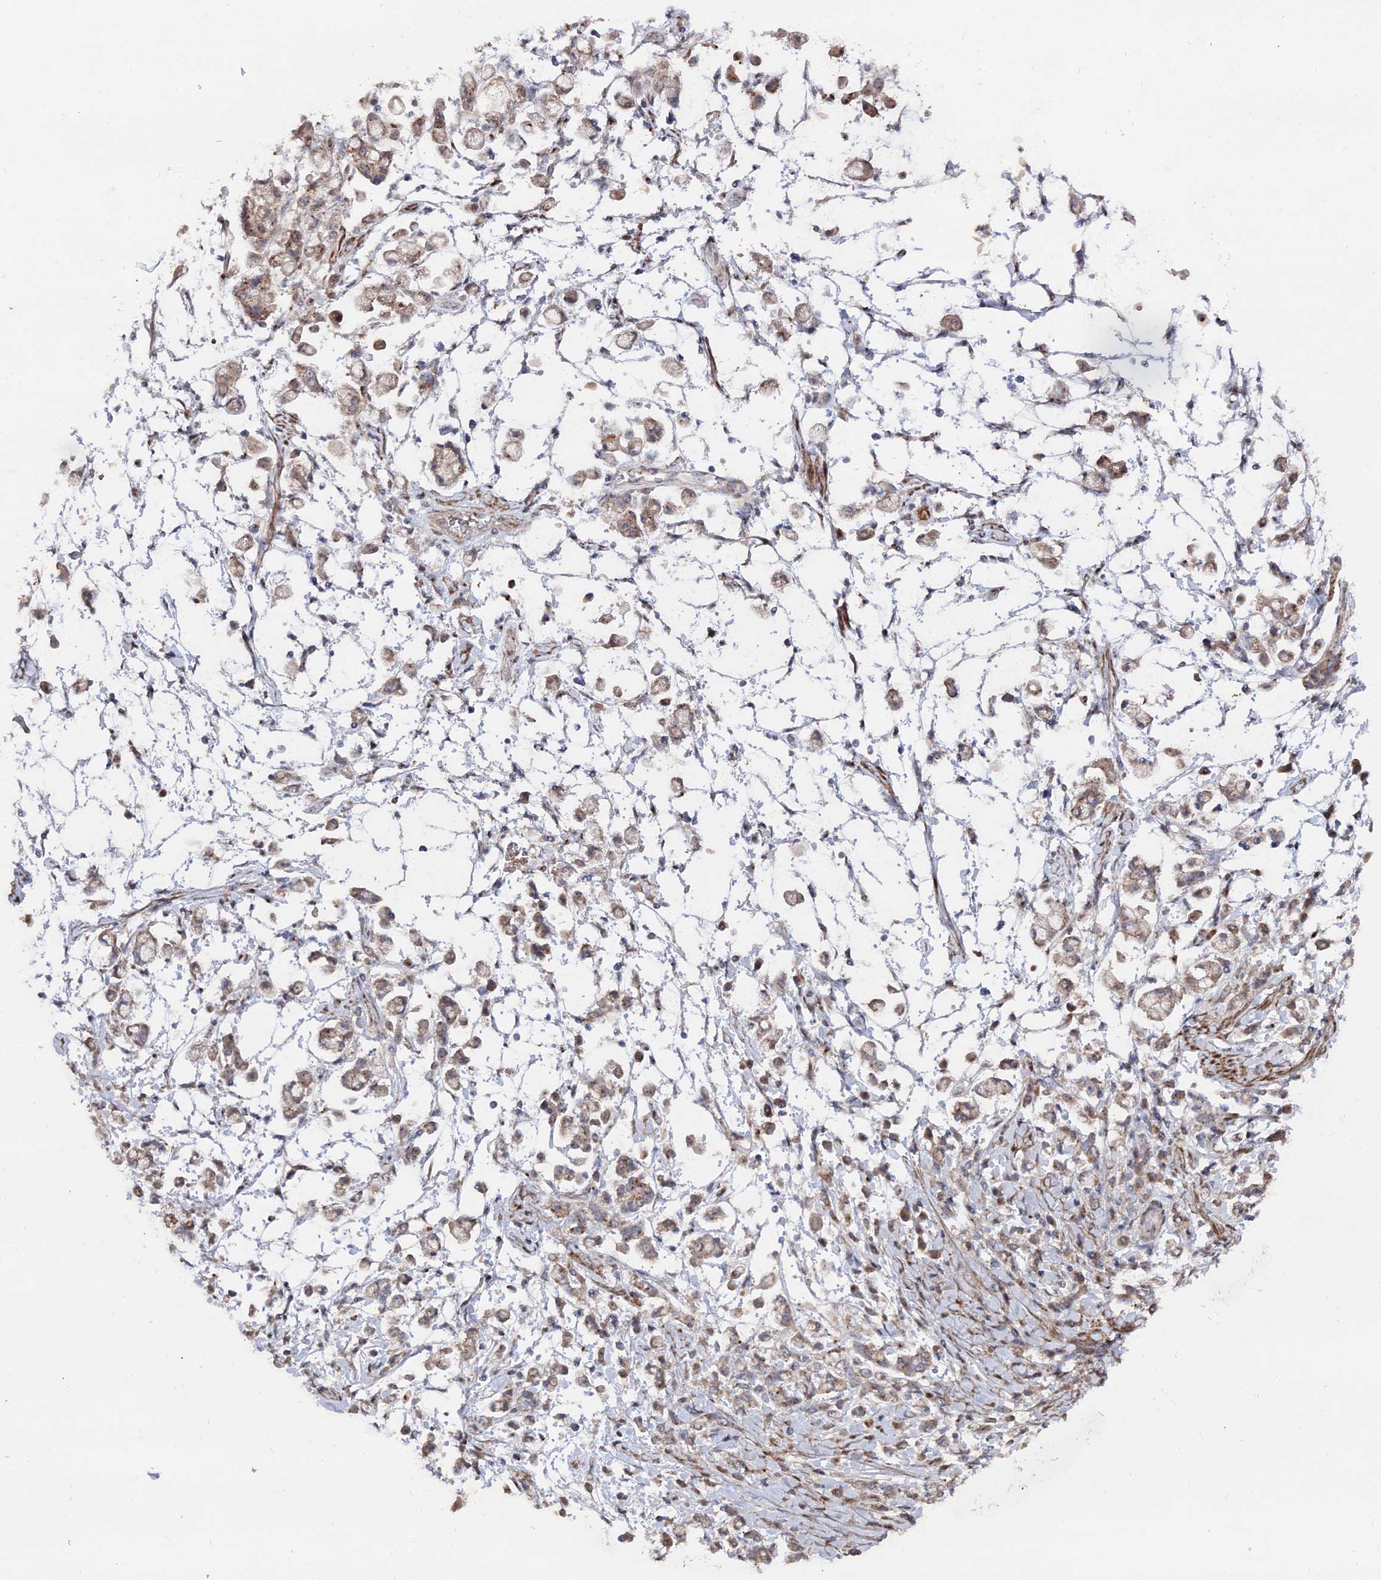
{"staining": {"intensity": "weak", "quantity": ">75%", "location": "cytoplasmic/membranous"}, "tissue": "stomach cancer", "cell_type": "Tumor cells", "image_type": "cancer", "snomed": [{"axis": "morphology", "description": "Adenocarcinoma, NOS"}, {"axis": "topography", "description": "Stomach"}], "caption": "Stomach adenocarcinoma stained with a protein marker reveals weak staining in tumor cells.", "gene": "SGMS1", "patient": {"sex": "female", "age": 60}}